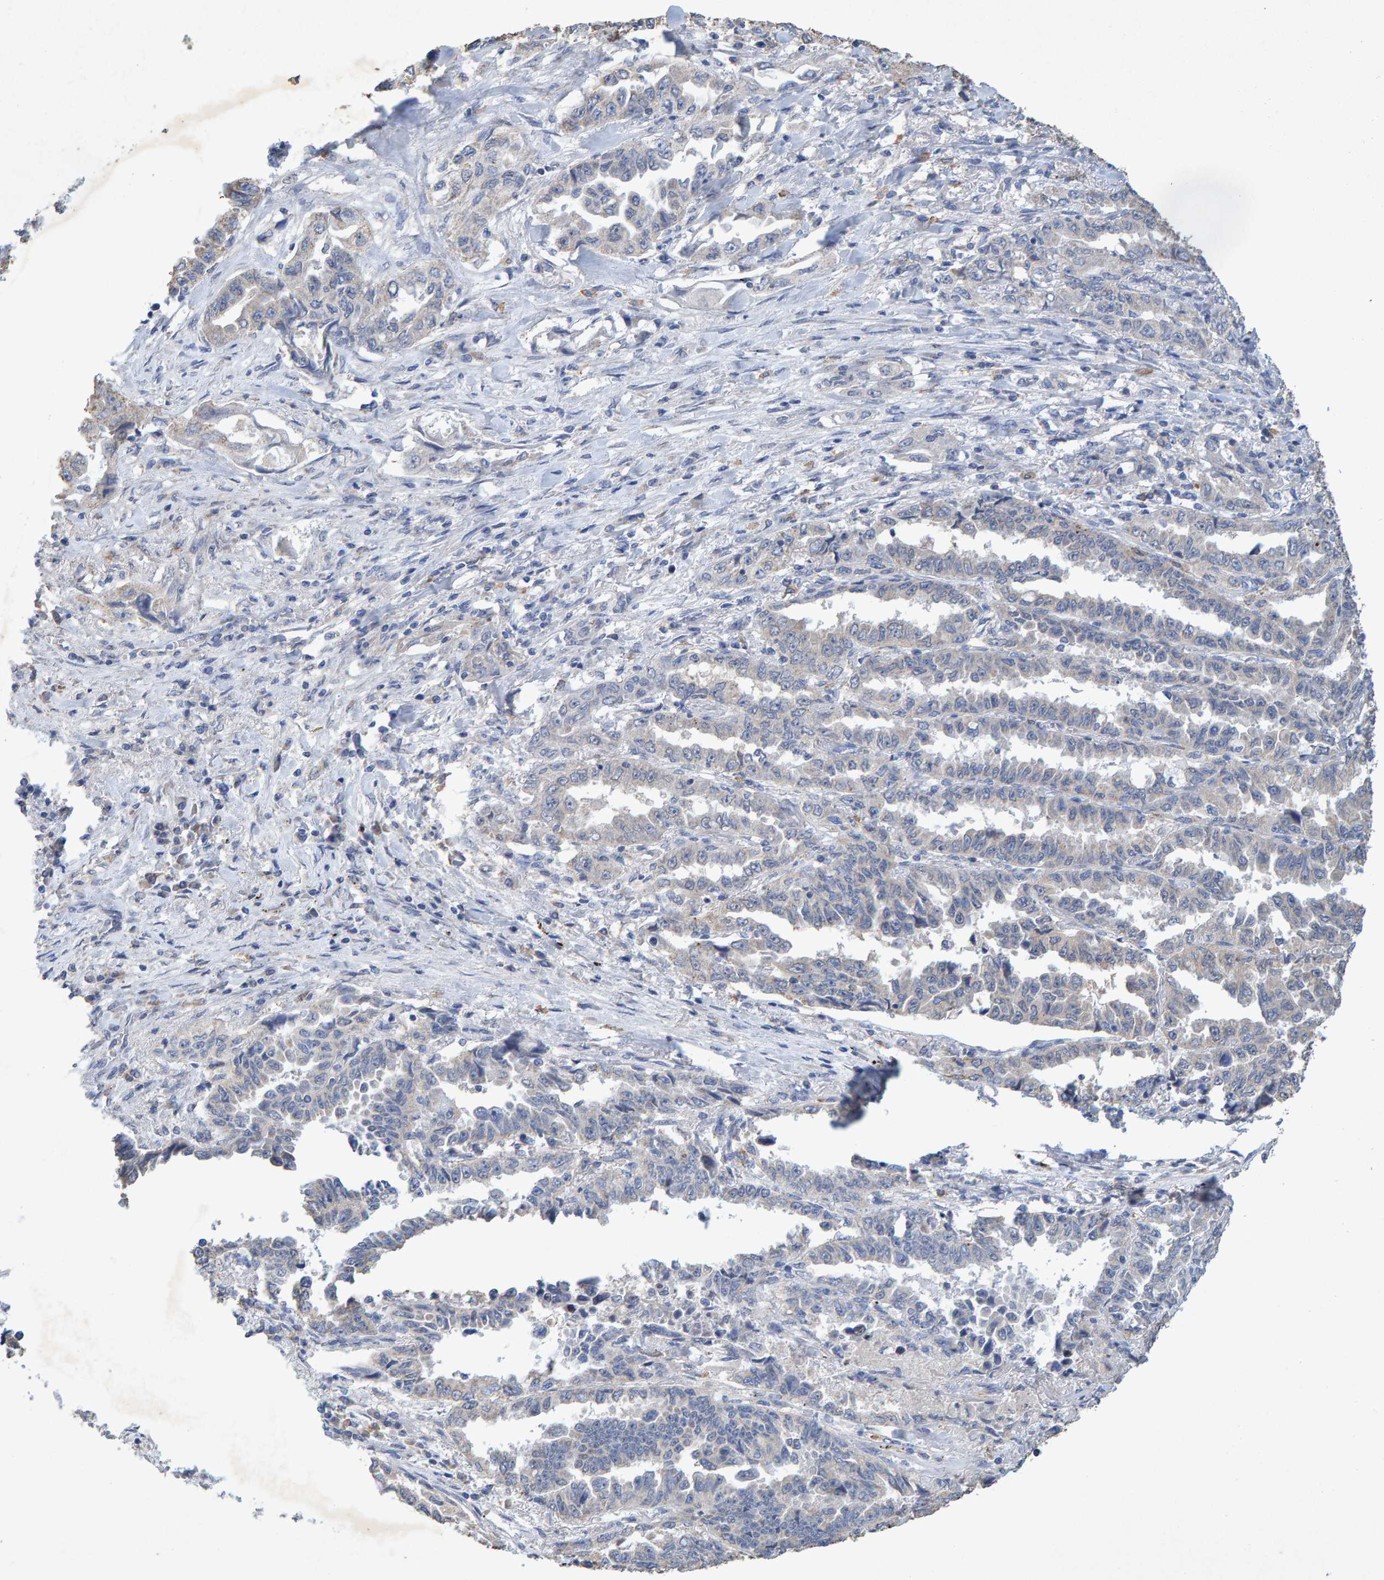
{"staining": {"intensity": "negative", "quantity": "none", "location": "none"}, "tissue": "lung cancer", "cell_type": "Tumor cells", "image_type": "cancer", "snomed": [{"axis": "morphology", "description": "Adenocarcinoma, NOS"}, {"axis": "topography", "description": "Lung"}], "caption": "Human lung adenocarcinoma stained for a protein using immunohistochemistry (IHC) demonstrates no staining in tumor cells.", "gene": "CTH", "patient": {"sex": "female", "age": 51}}